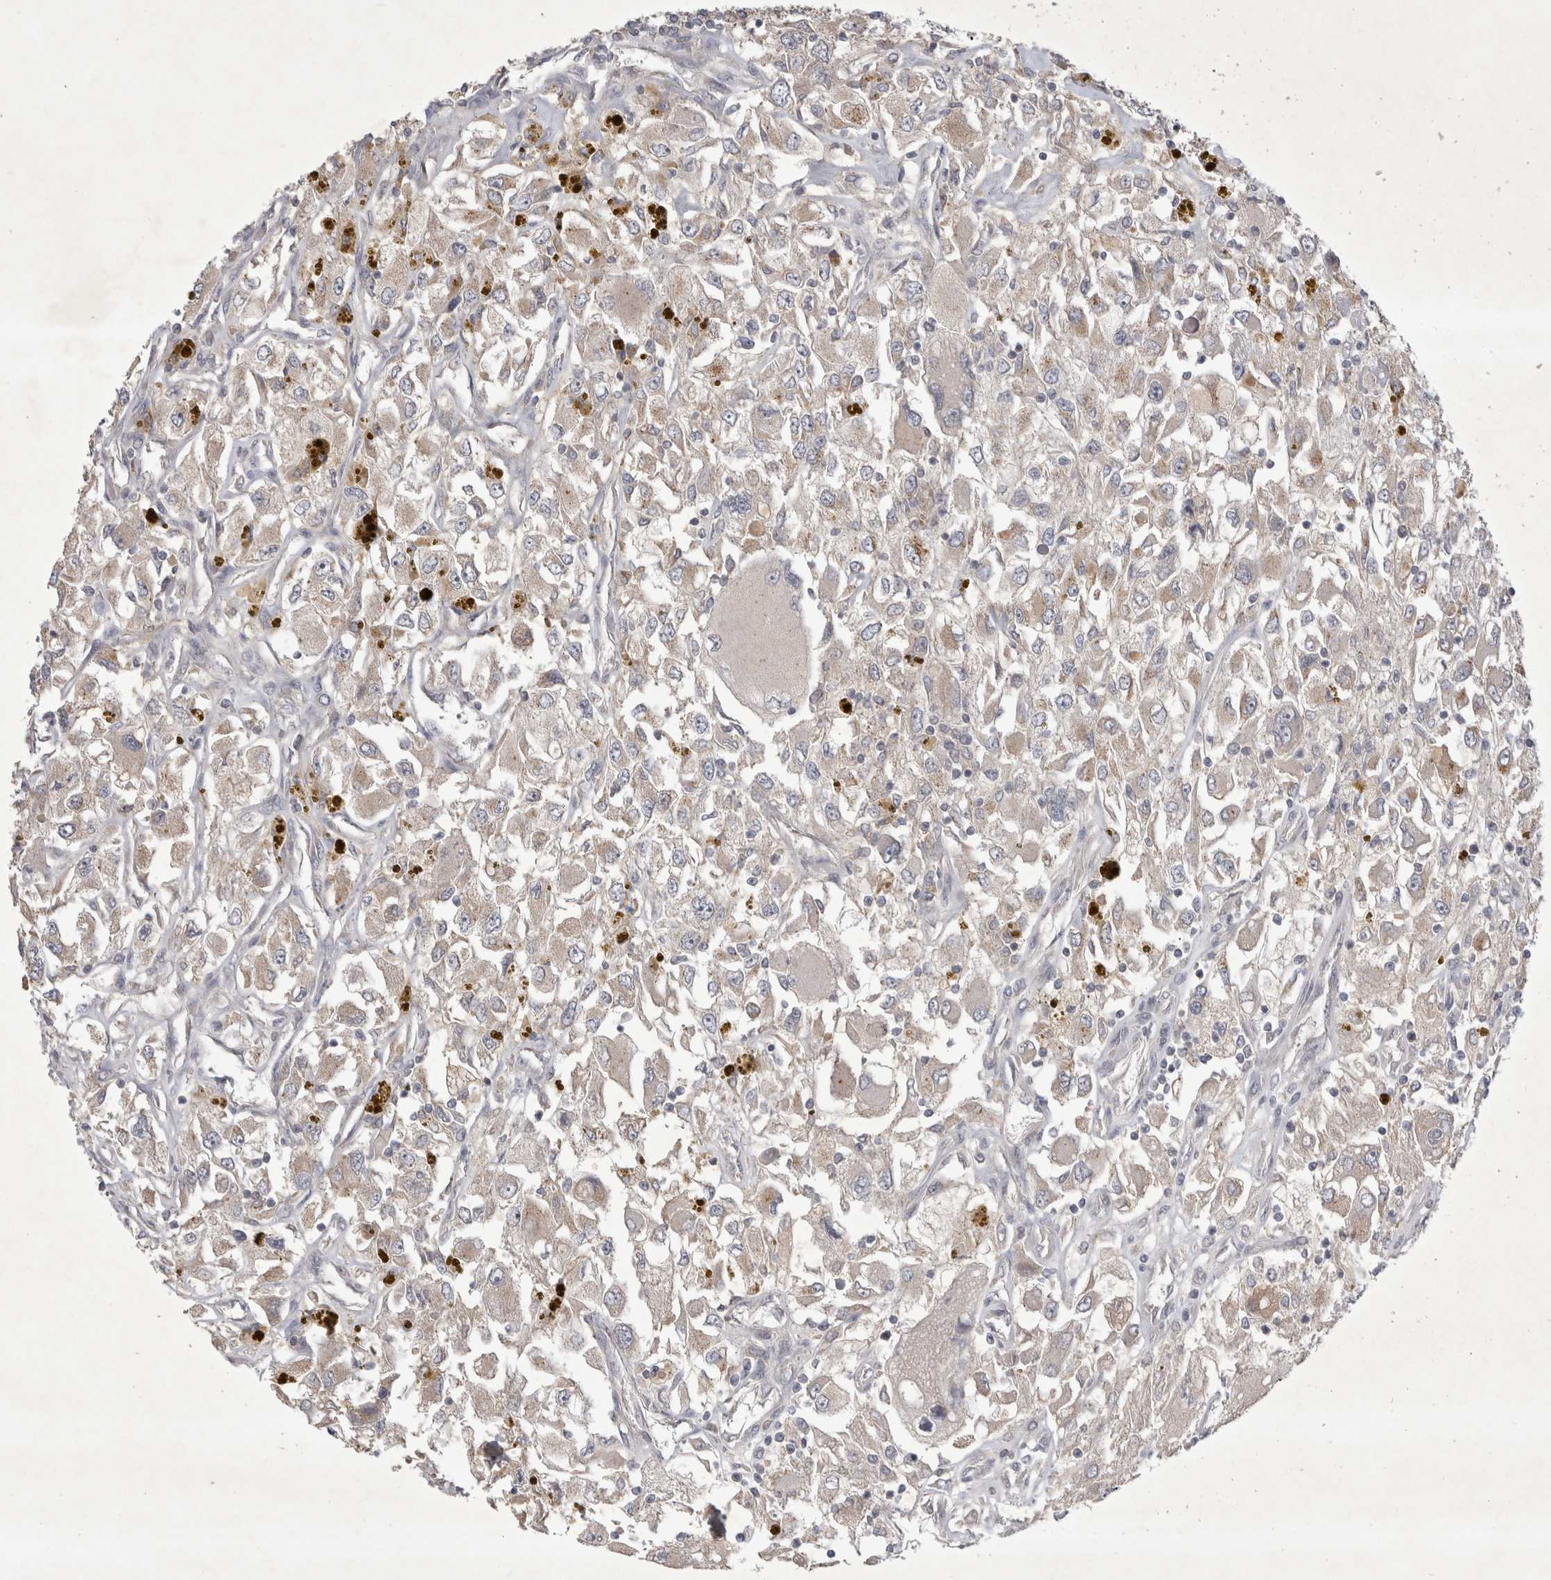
{"staining": {"intensity": "weak", "quantity": ">75%", "location": "cytoplasmic/membranous"}, "tissue": "renal cancer", "cell_type": "Tumor cells", "image_type": "cancer", "snomed": [{"axis": "morphology", "description": "Adenocarcinoma, NOS"}, {"axis": "topography", "description": "Kidney"}], "caption": "Immunohistochemistry (IHC) of human renal adenocarcinoma shows low levels of weak cytoplasmic/membranous staining in approximately >75% of tumor cells.", "gene": "SRD5A3", "patient": {"sex": "female", "age": 52}}